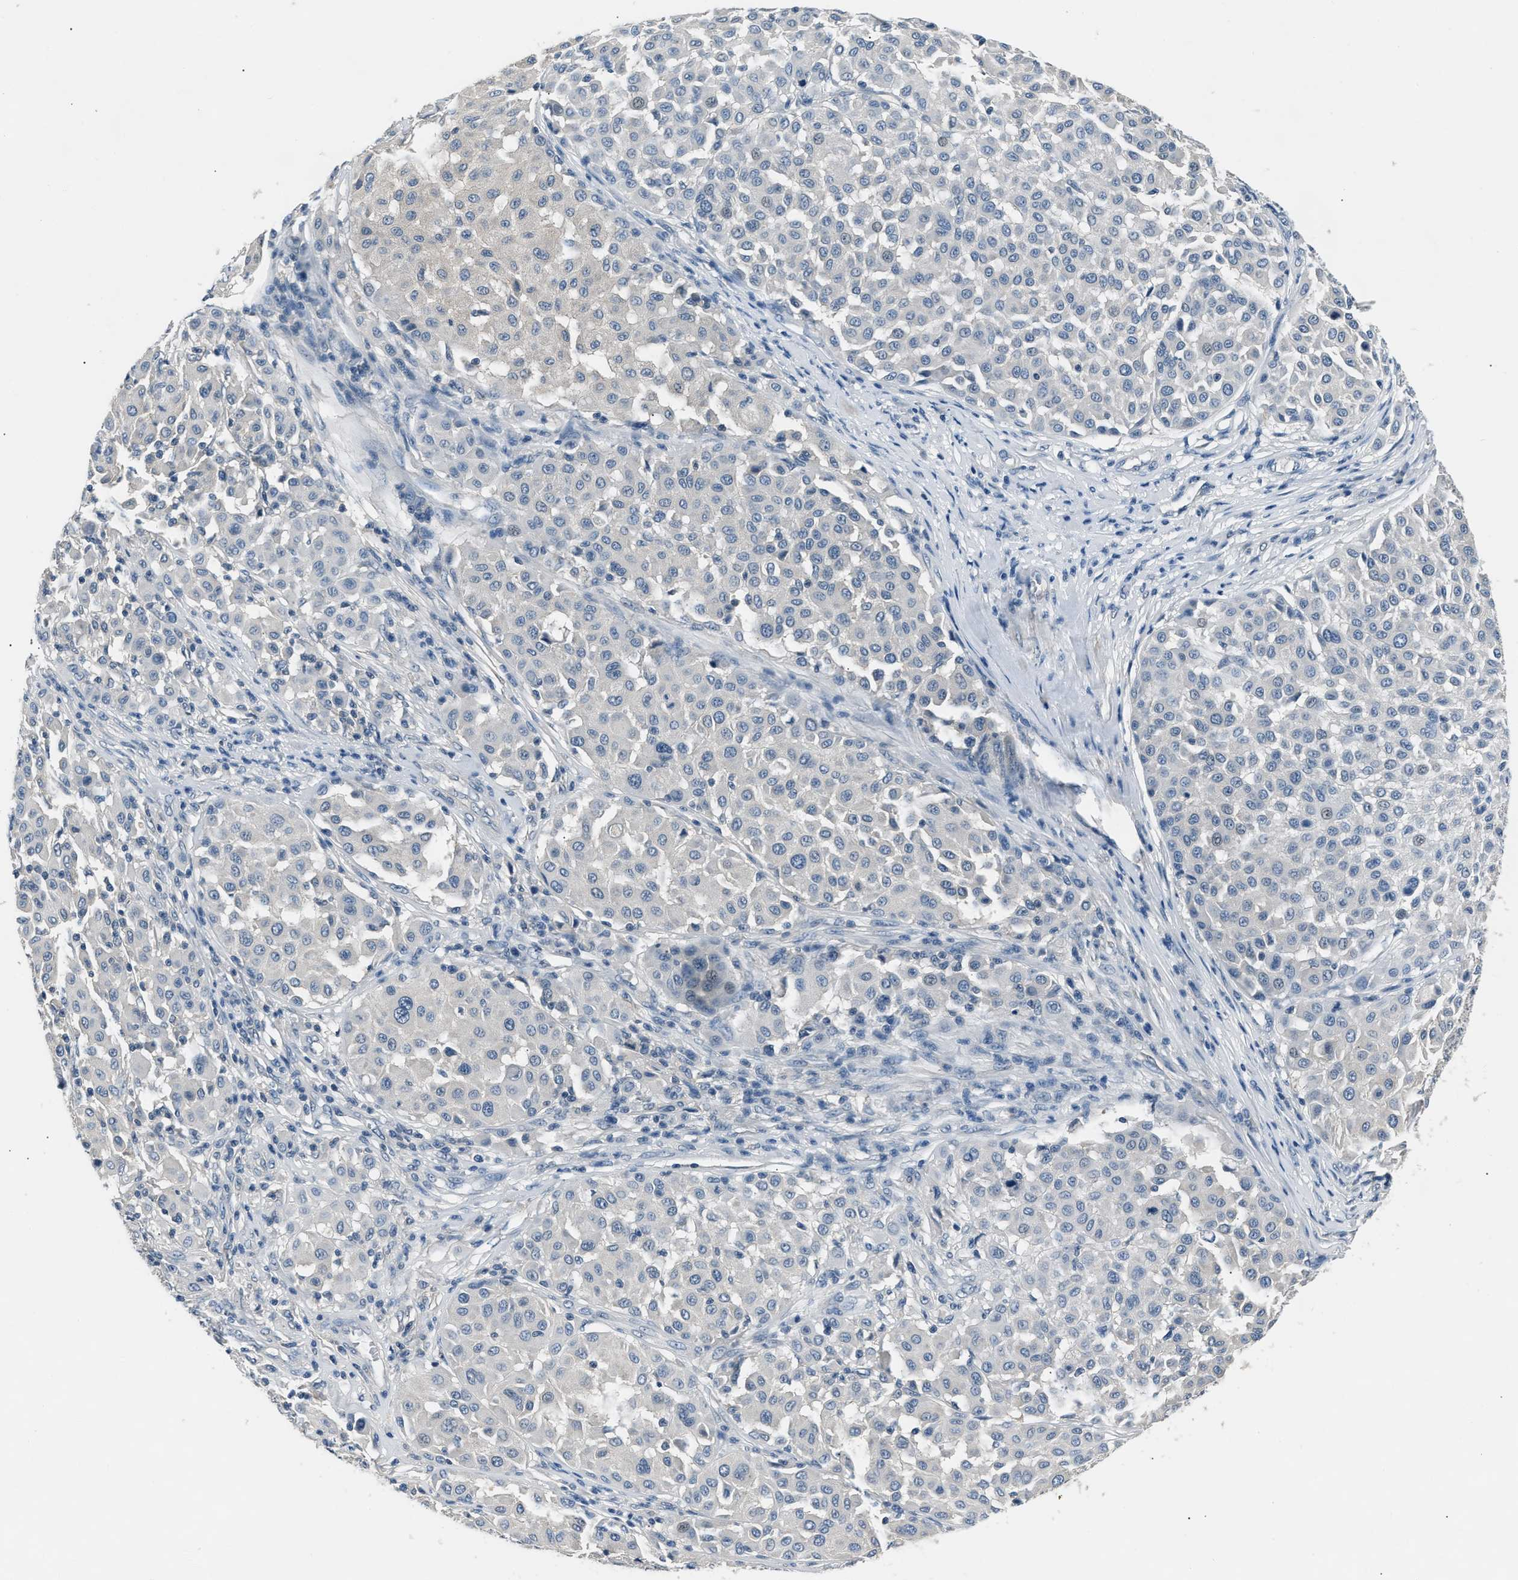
{"staining": {"intensity": "negative", "quantity": "none", "location": "none"}, "tissue": "melanoma", "cell_type": "Tumor cells", "image_type": "cancer", "snomed": [{"axis": "morphology", "description": "Malignant melanoma, Metastatic site"}, {"axis": "topography", "description": "Soft tissue"}], "caption": "High power microscopy photomicrograph of an immunohistochemistry histopathology image of malignant melanoma (metastatic site), revealing no significant expression in tumor cells.", "gene": "INHA", "patient": {"sex": "male", "age": 41}}